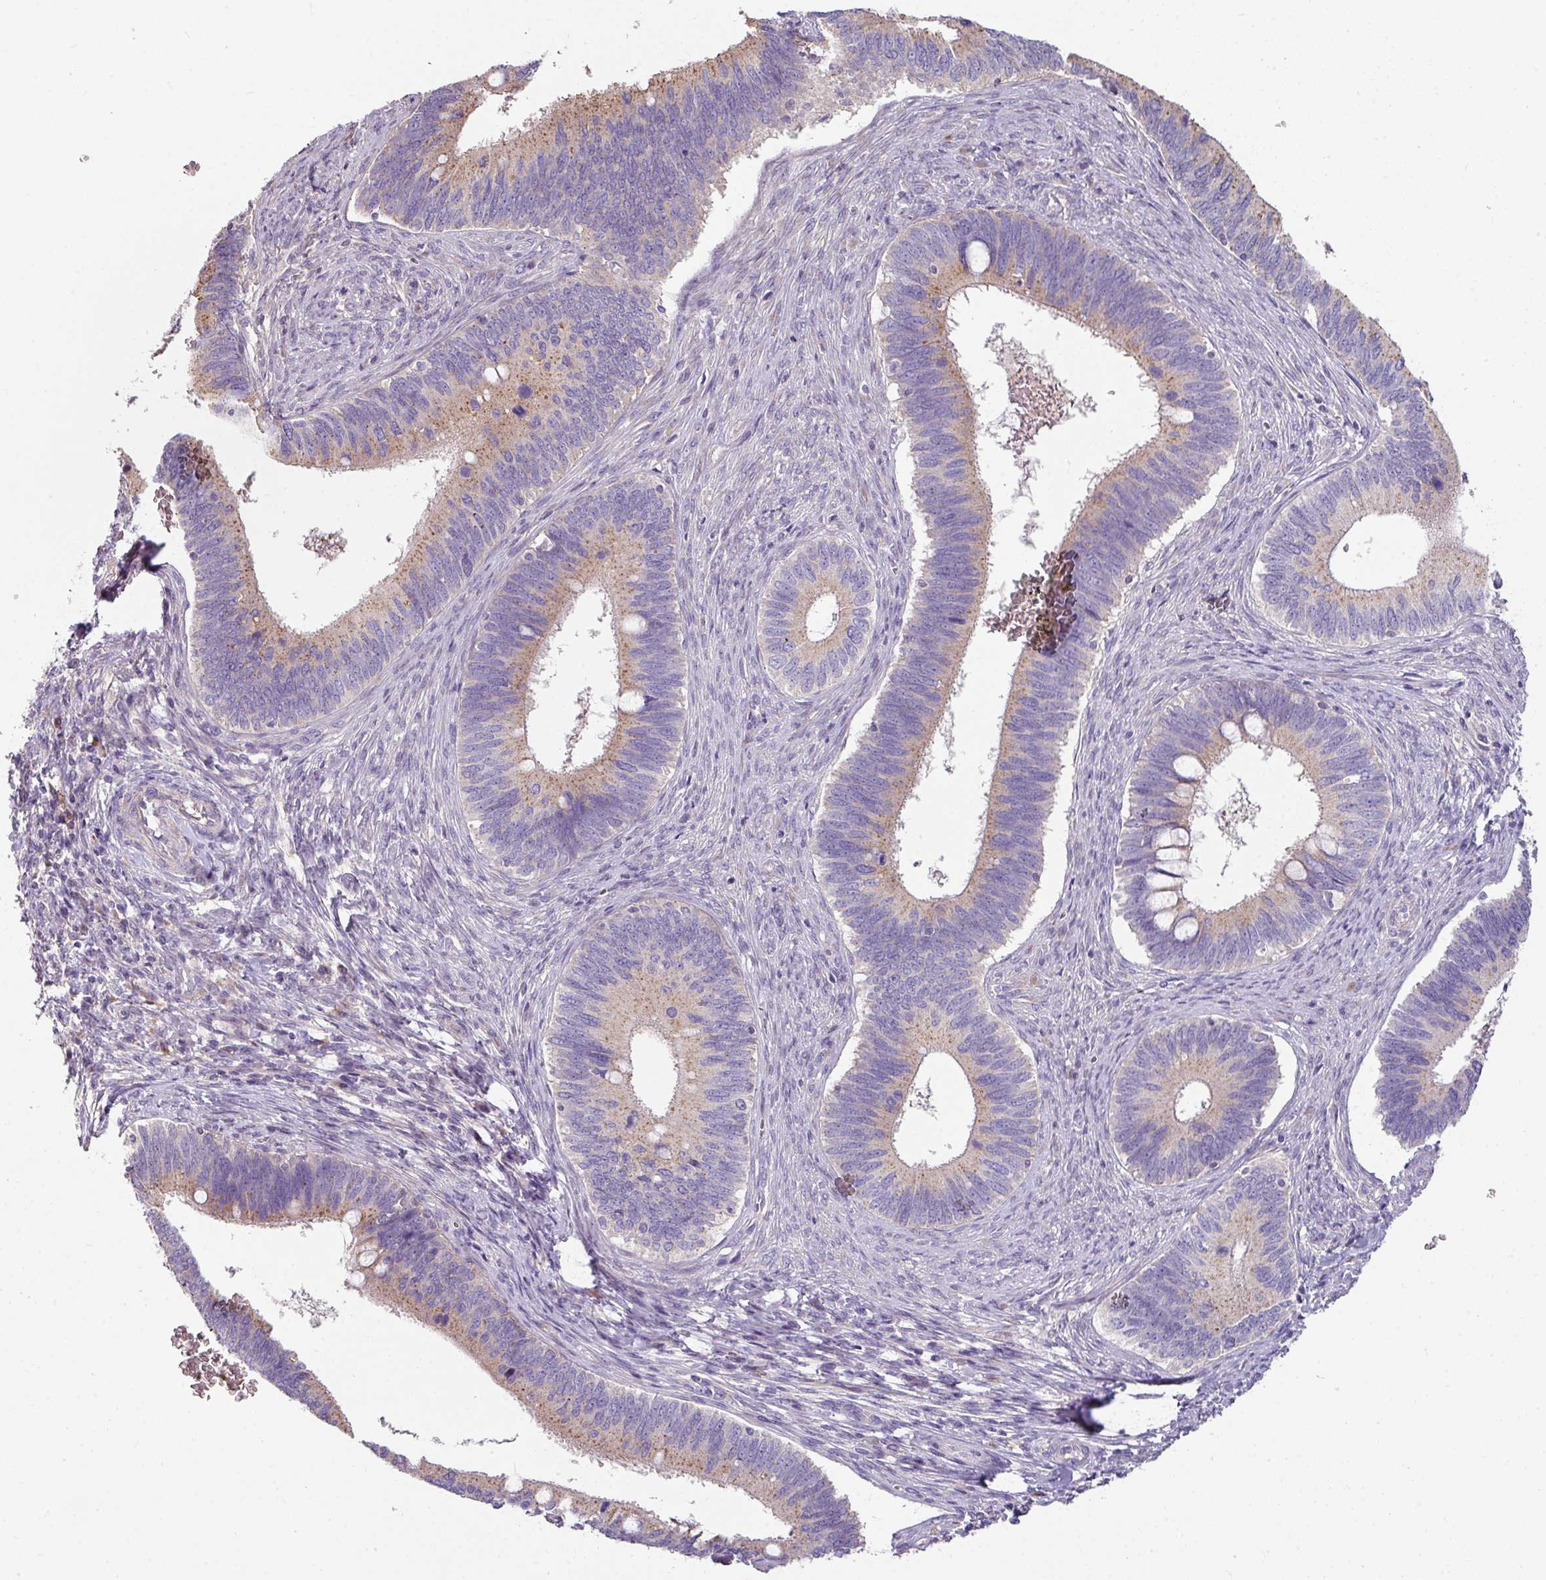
{"staining": {"intensity": "weak", "quantity": "25%-75%", "location": "cytoplasmic/membranous"}, "tissue": "cervical cancer", "cell_type": "Tumor cells", "image_type": "cancer", "snomed": [{"axis": "morphology", "description": "Adenocarcinoma, NOS"}, {"axis": "topography", "description": "Cervix"}], "caption": "Protein staining of cervical adenocarcinoma tissue shows weak cytoplasmic/membranous expression in approximately 25%-75% of tumor cells.", "gene": "LRRC9", "patient": {"sex": "female", "age": 42}}